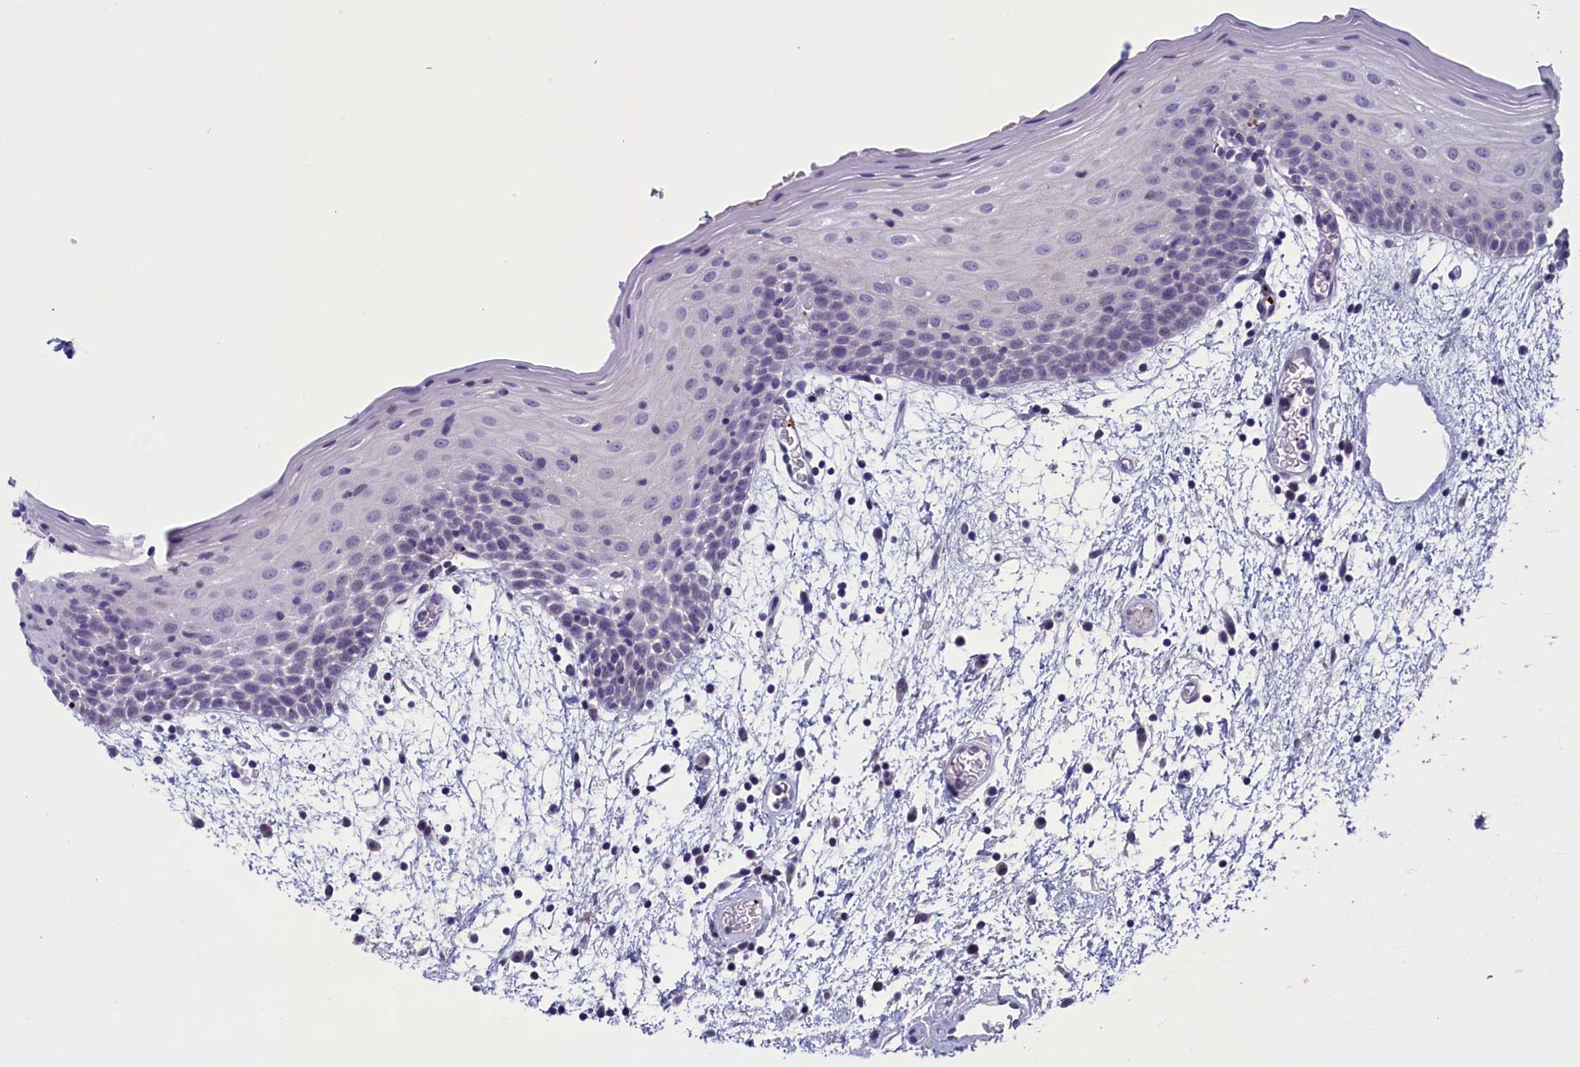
{"staining": {"intensity": "weak", "quantity": "<25%", "location": "nuclear"}, "tissue": "oral mucosa", "cell_type": "Squamous epithelial cells", "image_type": "normal", "snomed": [{"axis": "morphology", "description": "Normal tissue, NOS"}, {"axis": "topography", "description": "Skeletal muscle"}, {"axis": "topography", "description": "Oral tissue"}, {"axis": "topography", "description": "Salivary gland"}, {"axis": "topography", "description": "Peripheral nerve tissue"}], "caption": "The histopathology image demonstrates no significant positivity in squamous epithelial cells of oral mucosa.", "gene": "AIFM2", "patient": {"sex": "male", "age": 54}}